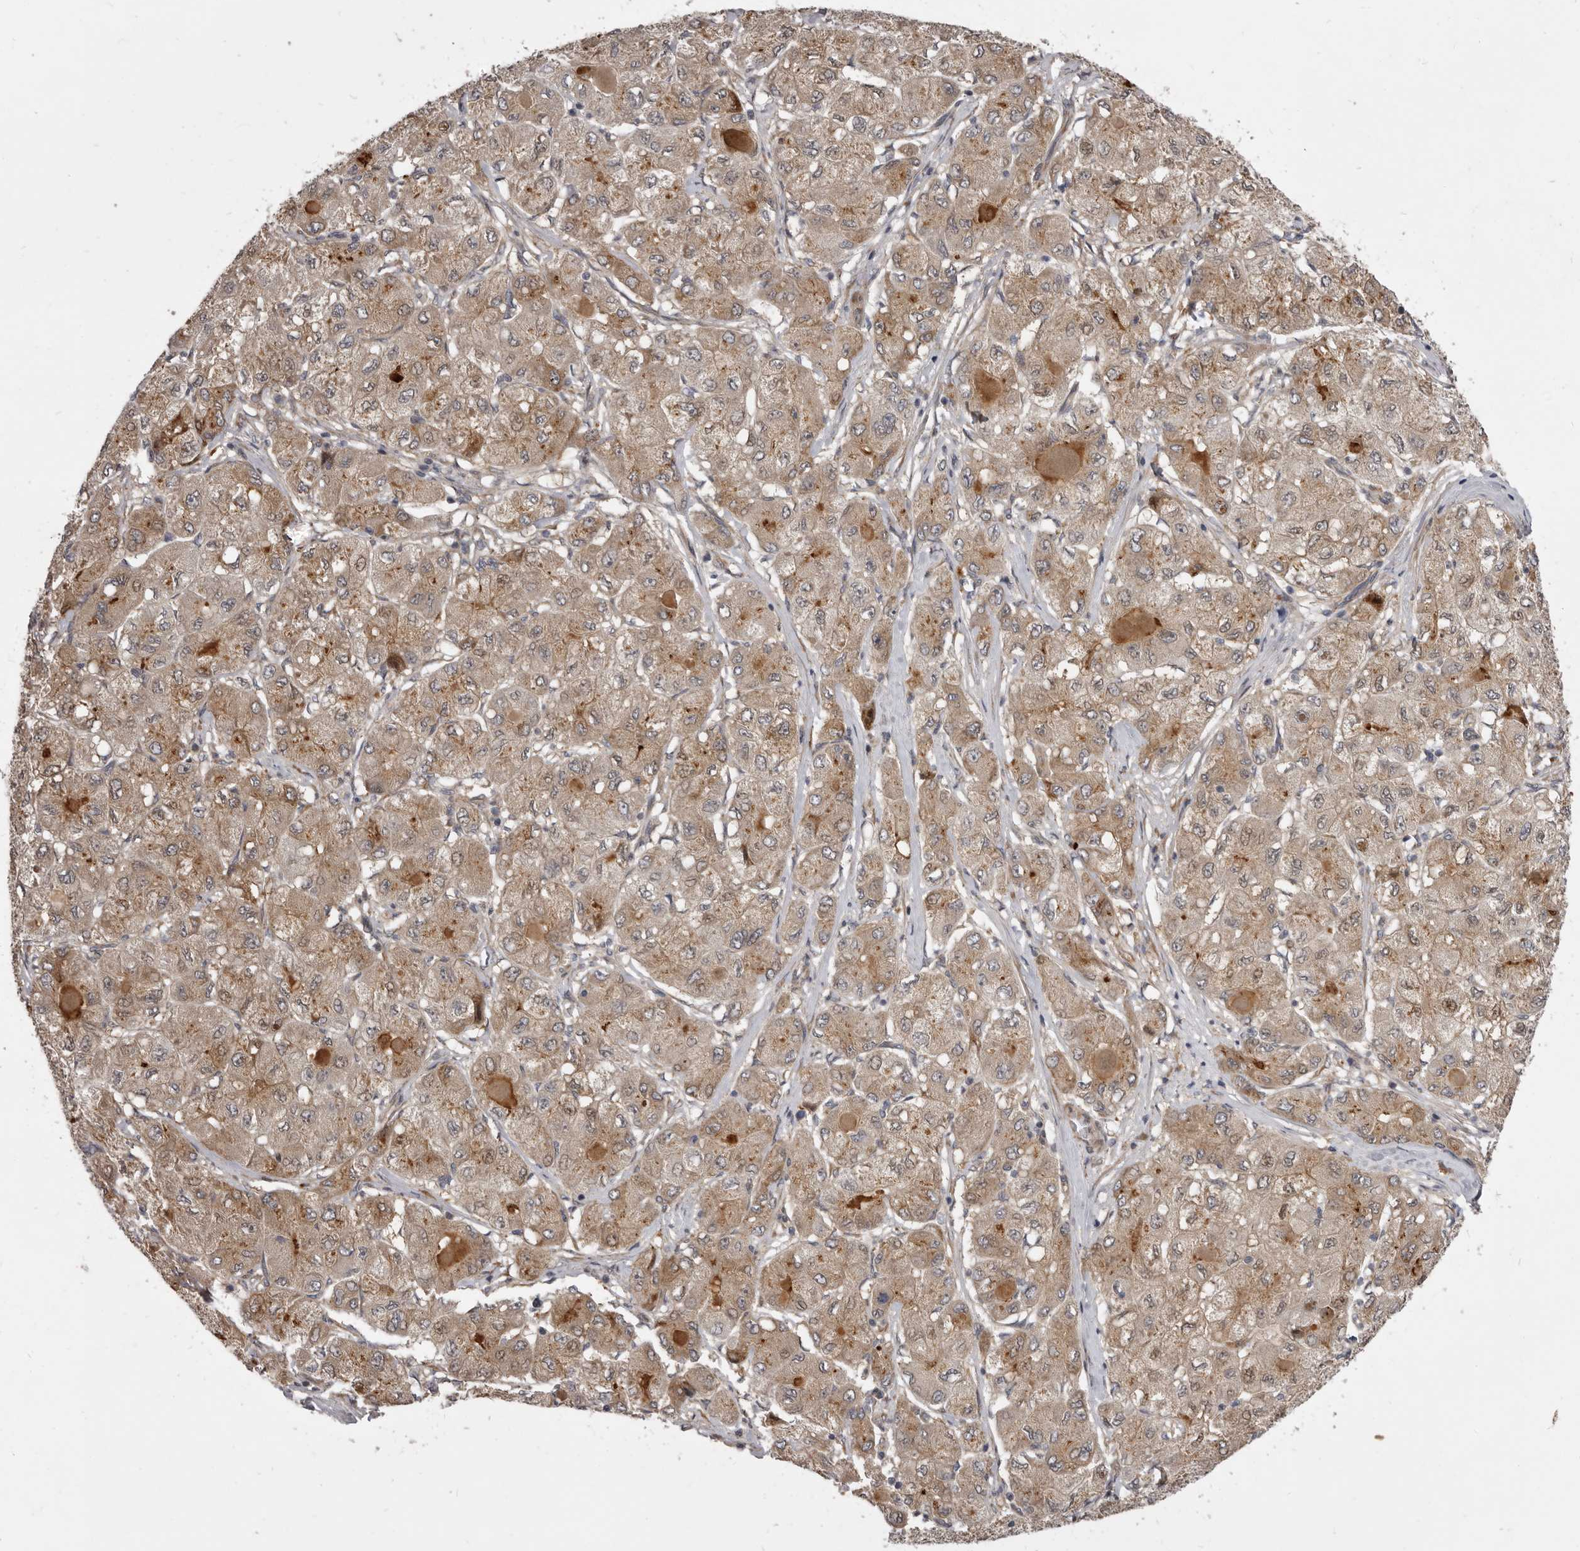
{"staining": {"intensity": "moderate", "quantity": "25%-75%", "location": "cytoplasmic/membranous"}, "tissue": "liver cancer", "cell_type": "Tumor cells", "image_type": "cancer", "snomed": [{"axis": "morphology", "description": "Carcinoma, Hepatocellular, NOS"}, {"axis": "topography", "description": "Liver"}], "caption": "The image reveals a brown stain indicating the presence of a protein in the cytoplasmic/membranous of tumor cells in liver hepatocellular carcinoma.", "gene": "TBC1D8B", "patient": {"sex": "male", "age": 80}}